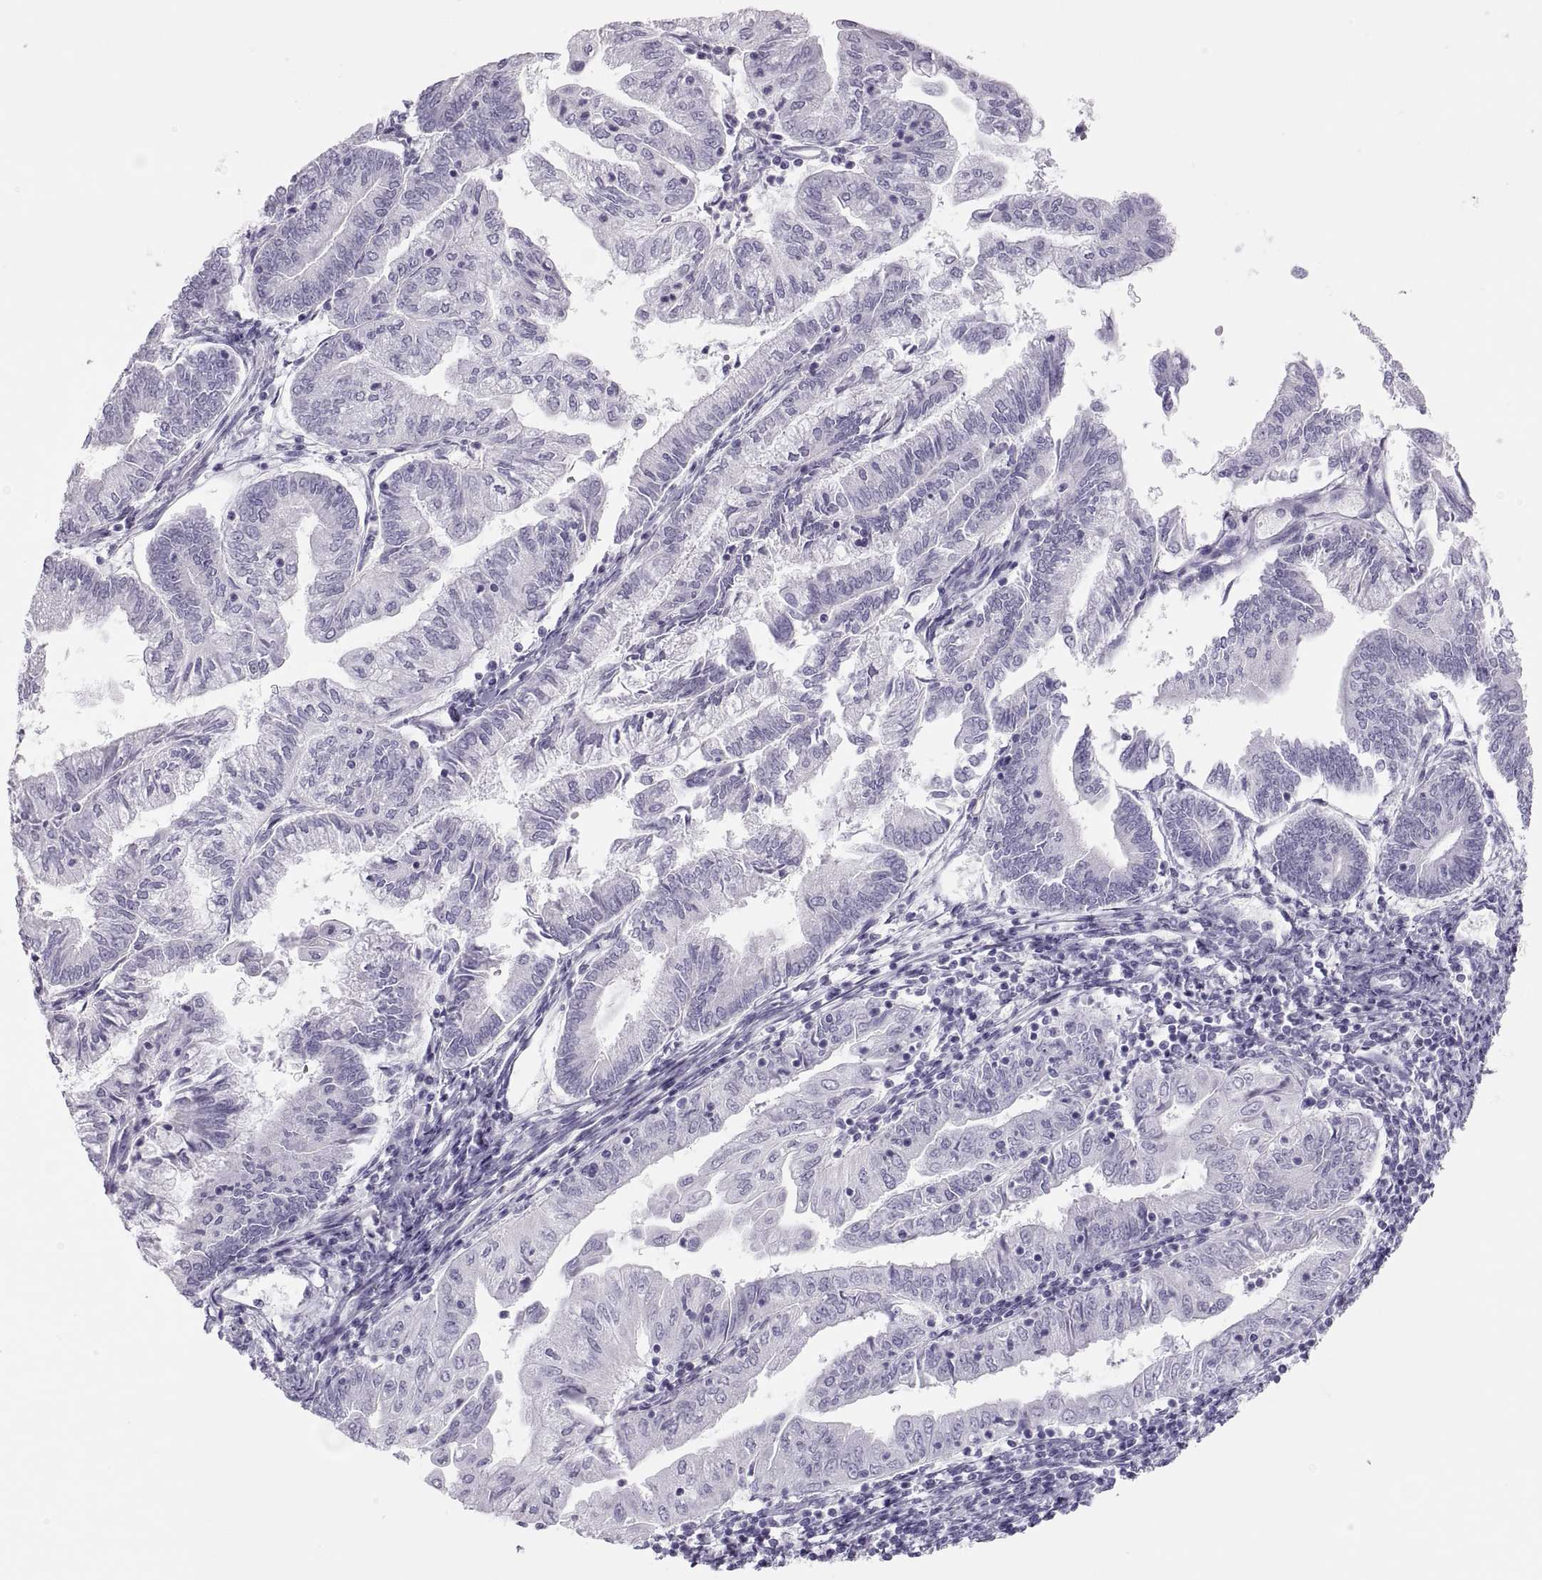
{"staining": {"intensity": "negative", "quantity": "none", "location": "none"}, "tissue": "endometrial cancer", "cell_type": "Tumor cells", "image_type": "cancer", "snomed": [{"axis": "morphology", "description": "Adenocarcinoma, NOS"}, {"axis": "topography", "description": "Endometrium"}], "caption": "Tumor cells are negative for brown protein staining in adenocarcinoma (endometrial). Brightfield microscopy of immunohistochemistry (IHC) stained with DAB (3,3'-diaminobenzidine) (brown) and hematoxylin (blue), captured at high magnification.", "gene": "SEMG1", "patient": {"sex": "female", "age": 55}}